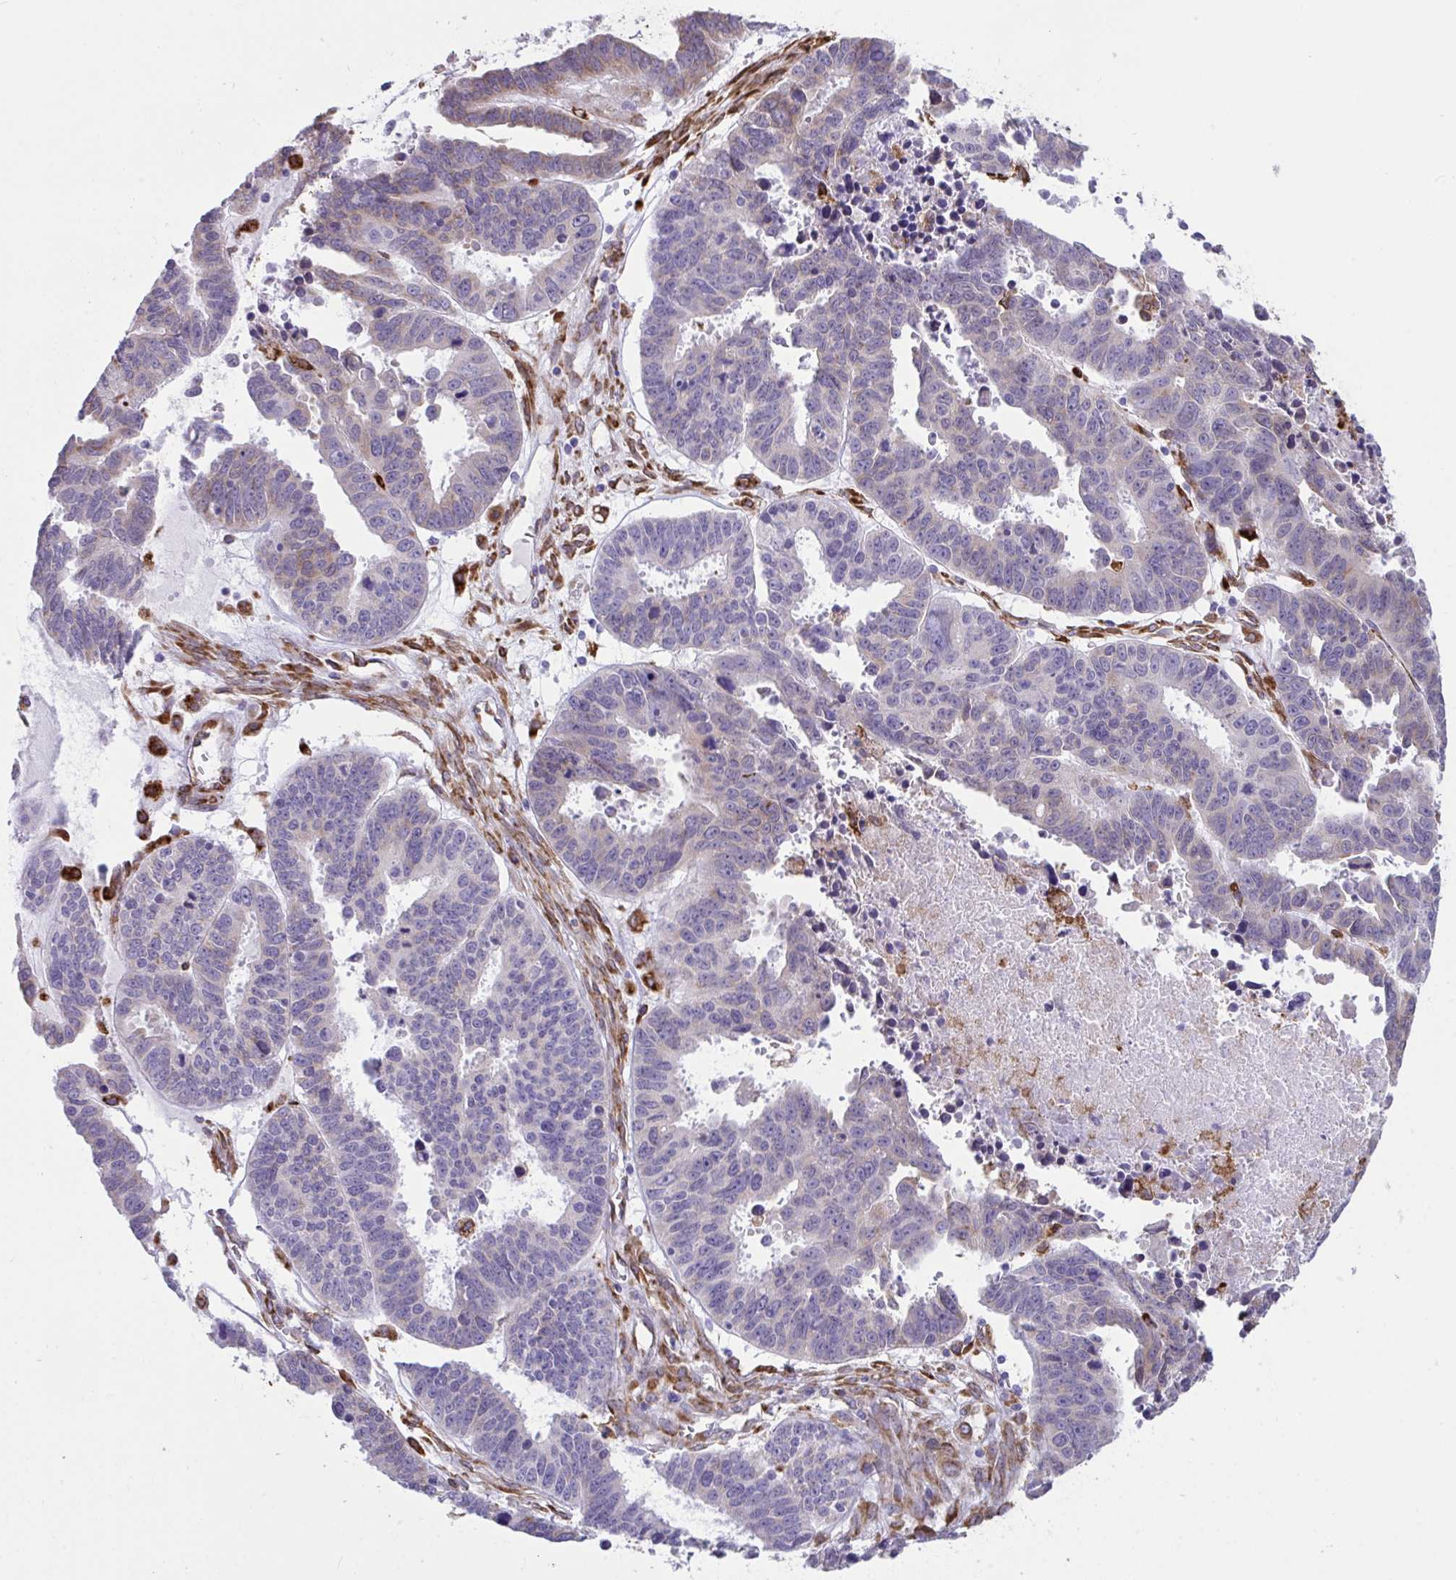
{"staining": {"intensity": "weak", "quantity": "<25%", "location": "cytoplasmic/membranous"}, "tissue": "ovarian cancer", "cell_type": "Tumor cells", "image_type": "cancer", "snomed": [{"axis": "morphology", "description": "Carcinoma, endometroid"}, {"axis": "morphology", "description": "Cystadenocarcinoma, serous, NOS"}, {"axis": "topography", "description": "Ovary"}], "caption": "High power microscopy histopathology image of an immunohistochemistry (IHC) photomicrograph of ovarian endometroid carcinoma, revealing no significant expression in tumor cells.", "gene": "ASPH", "patient": {"sex": "female", "age": 45}}